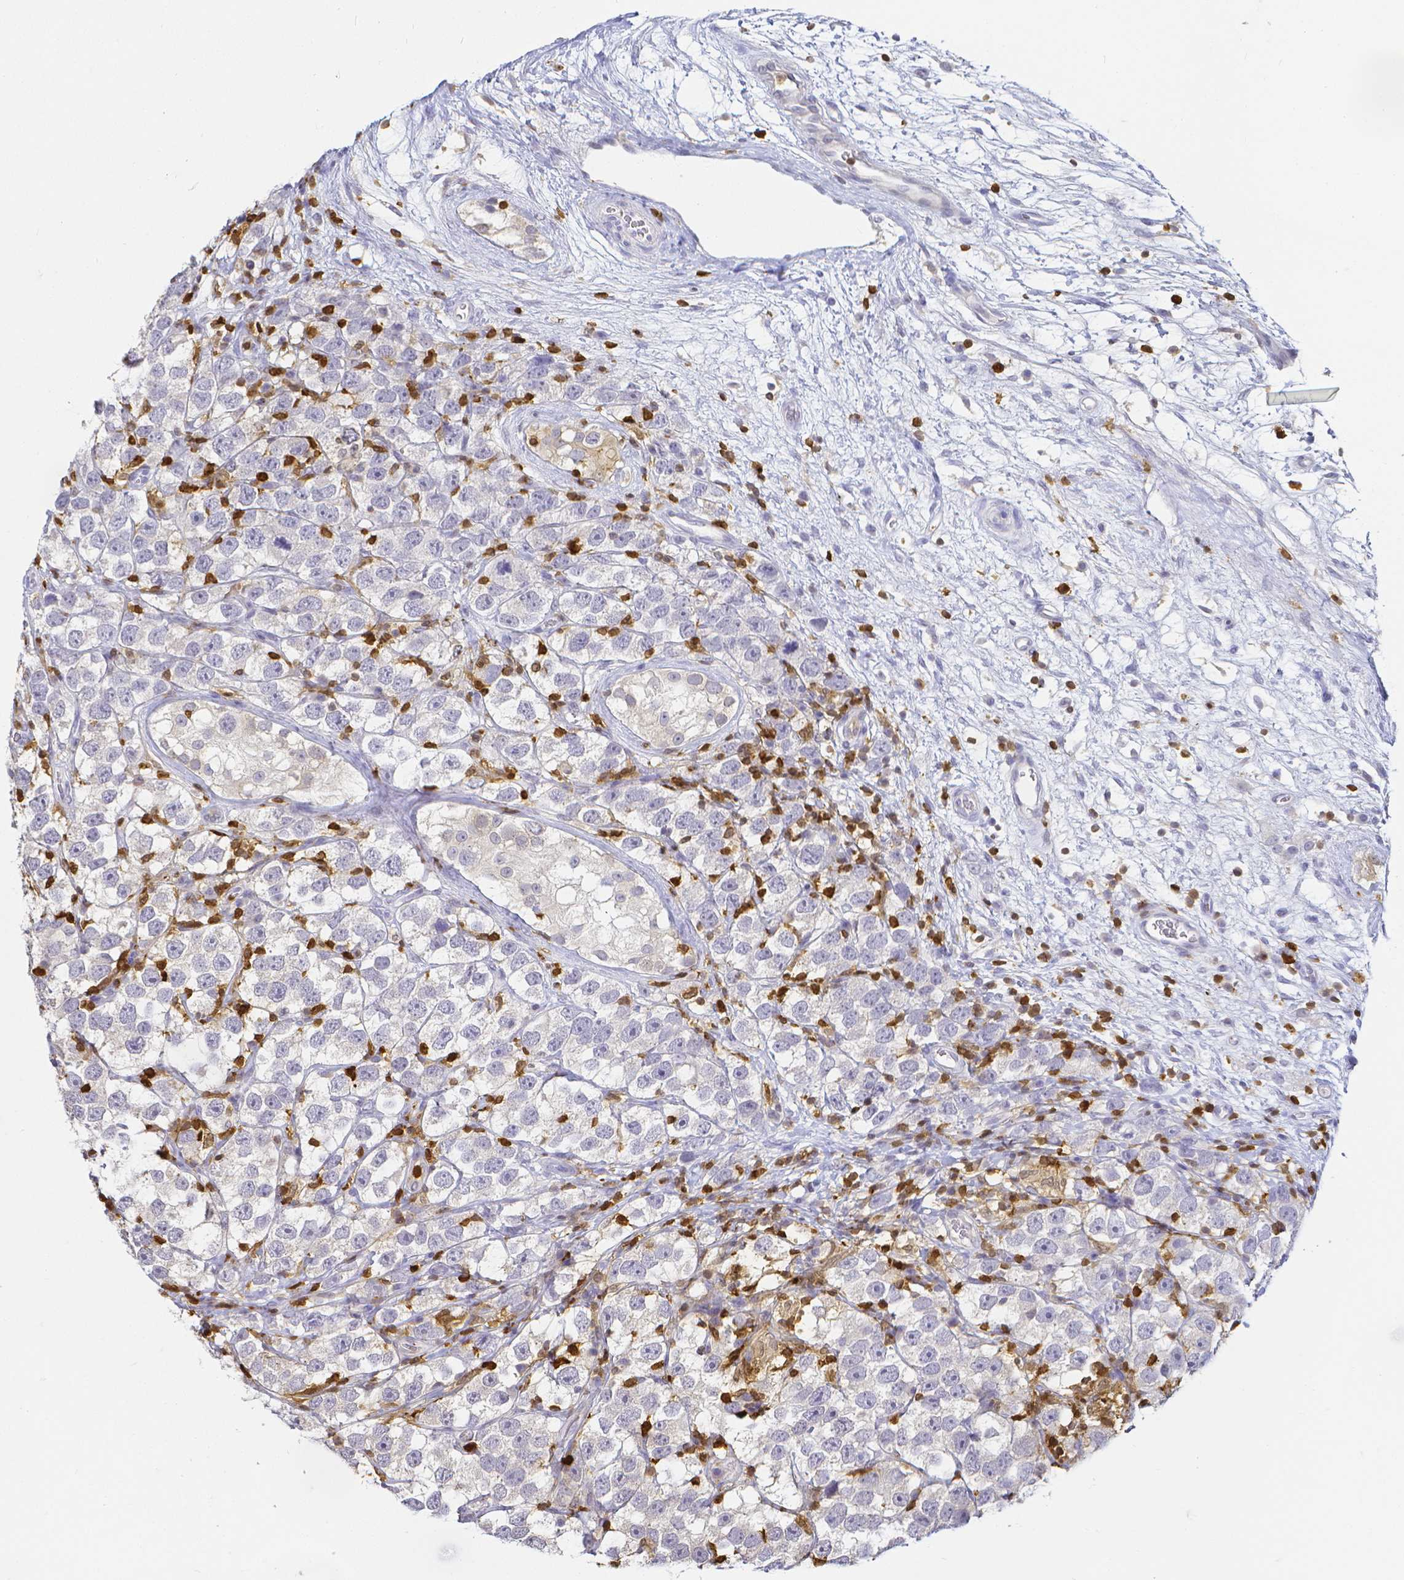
{"staining": {"intensity": "negative", "quantity": "none", "location": "none"}, "tissue": "testis cancer", "cell_type": "Tumor cells", "image_type": "cancer", "snomed": [{"axis": "morphology", "description": "Seminoma, NOS"}, {"axis": "topography", "description": "Testis"}], "caption": "The photomicrograph reveals no significant expression in tumor cells of testis seminoma. (DAB (3,3'-diaminobenzidine) immunohistochemistry (IHC) with hematoxylin counter stain).", "gene": "COTL1", "patient": {"sex": "male", "age": 26}}